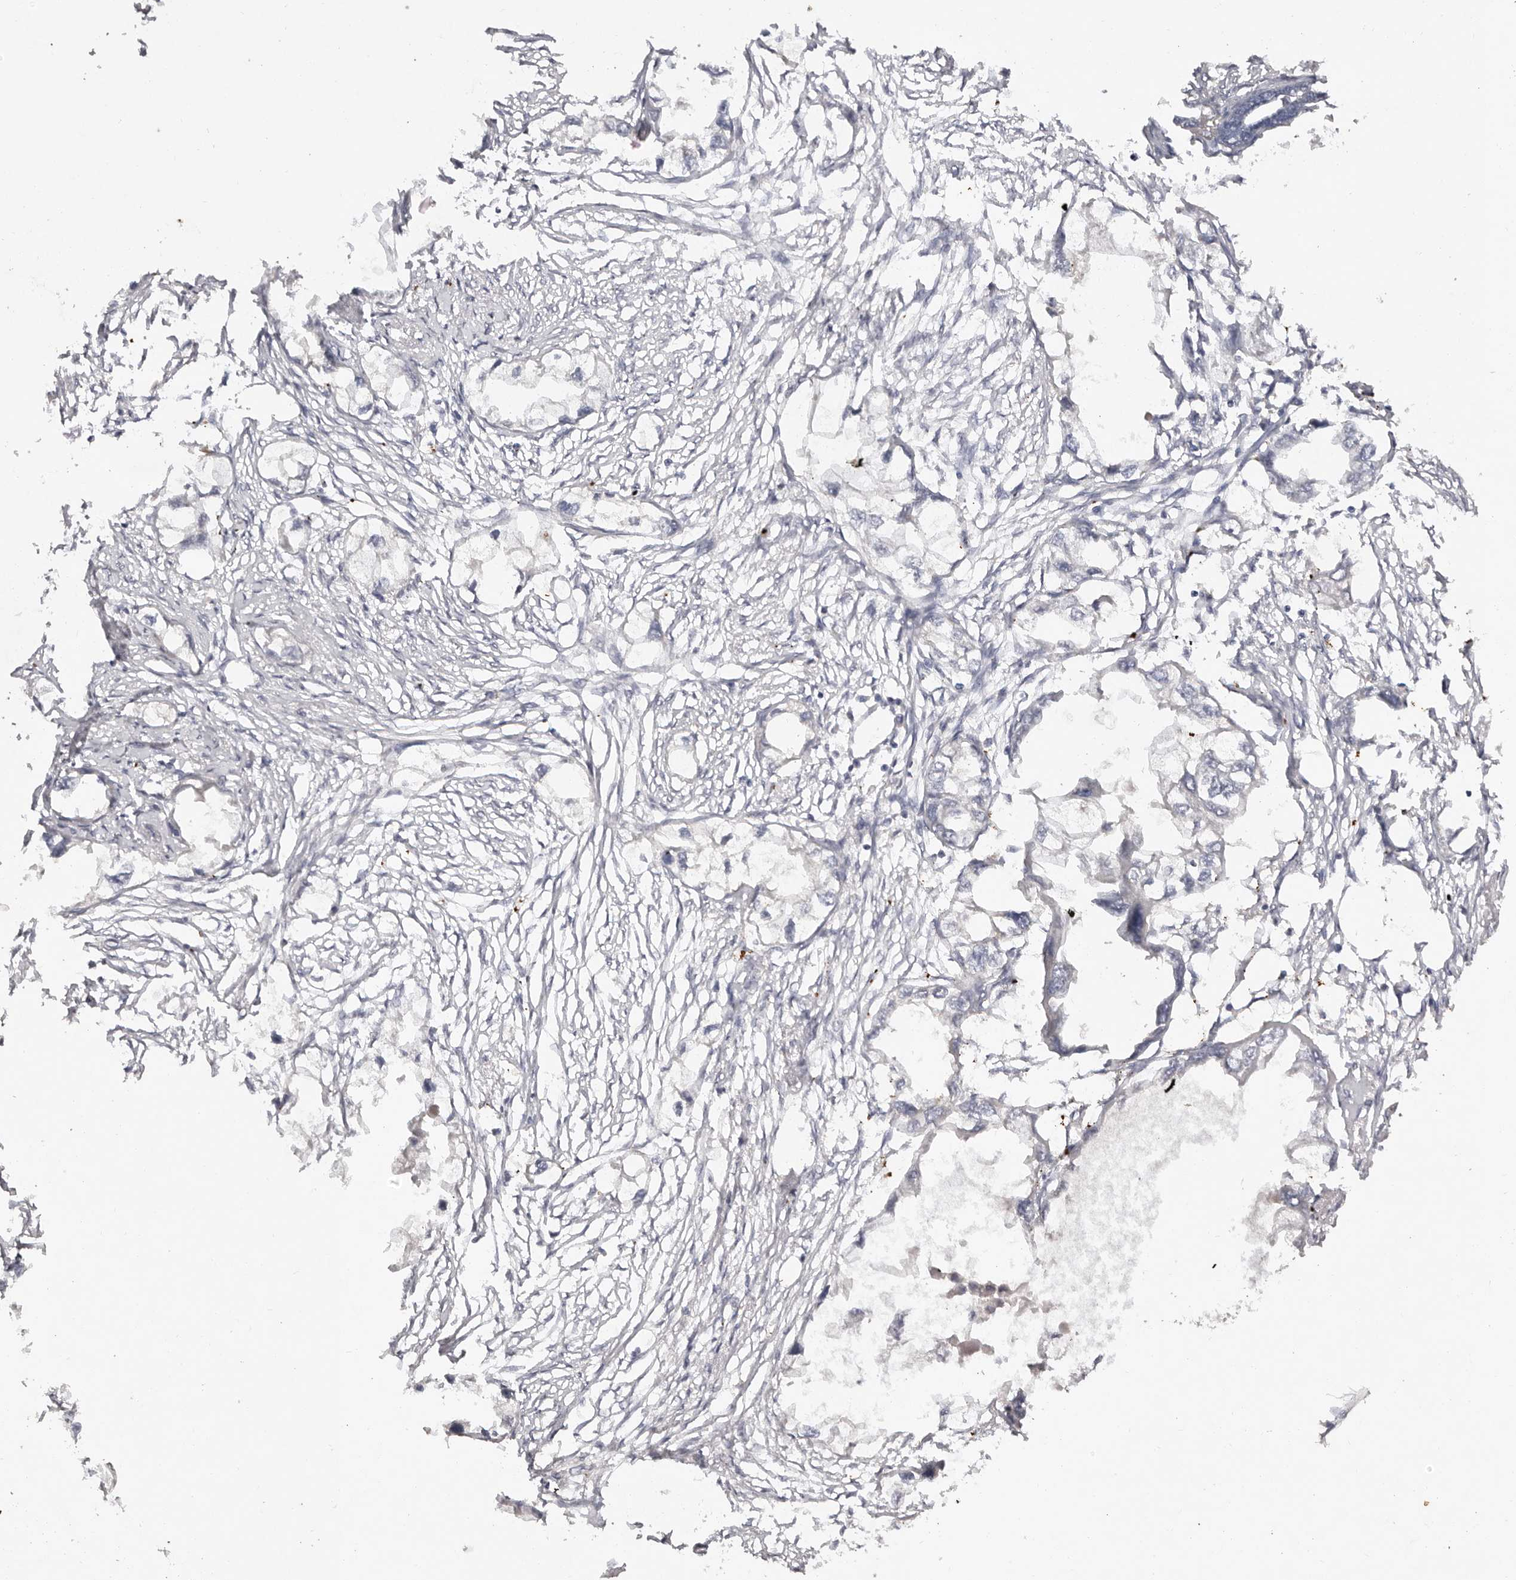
{"staining": {"intensity": "negative", "quantity": "none", "location": "none"}, "tissue": "endometrial cancer", "cell_type": "Tumor cells", "image_type": "cancer", "snomed": [{"axis": "morphology", "description": "Adenocarcinoma, NOS"}, {"axis": "morphology", "description": "Adenocarcinoma, metastatic, NOS"}, {"axis": "topography", "description": "Adipose tissue"}, {"axis": "topography", "description": "Endometrium"}], "caption": "A micrograph of adenocarcinoma (endometrial) stained for a protein demonstrates no brown staining in tumor cells.", "gene": "SCUBE2", "patient": {"sex": "female", "age": 67}}